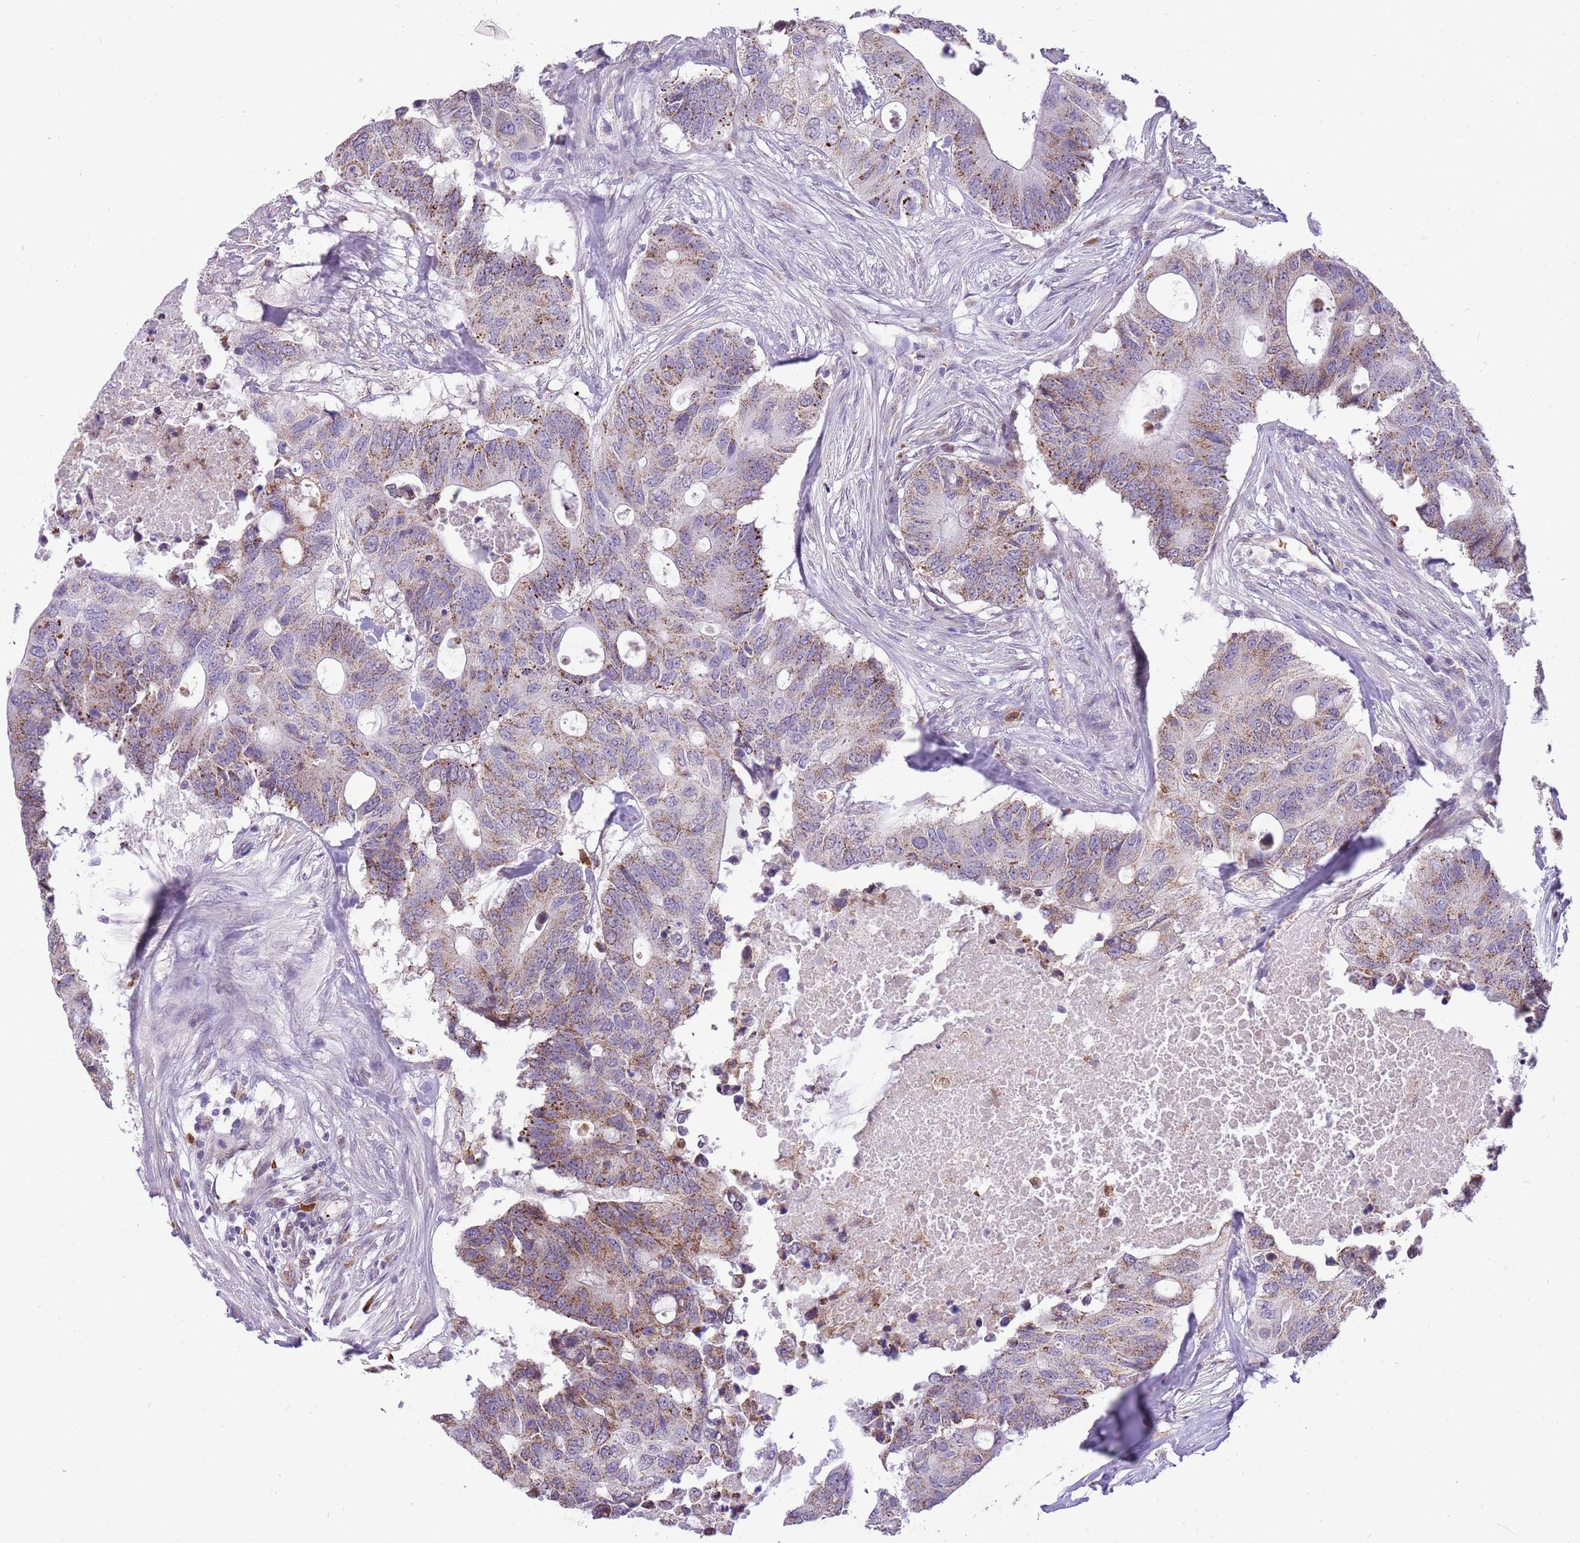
{"staining": {"intensity": "strong", "quantity": "25%-75%", "location": "cytoplasmic/membranous"}, "tissue": "colorectal cancer", "cell_type": "Tumor cells", "image_type": "cancer", "snomed": [{"axis": "morphology", "description": "Adenocarcinoma, NOS"}, {"axis": "topography", "description": "Colon"}], "caption": "Human colorectal cancer stained with a brown dye exhibits strong cytoplasmic/membranous positive positivity in about 25%-75% of tumor cells.", "gene": "PCNX1", "patient": {"sex": "male", "age": 71}}